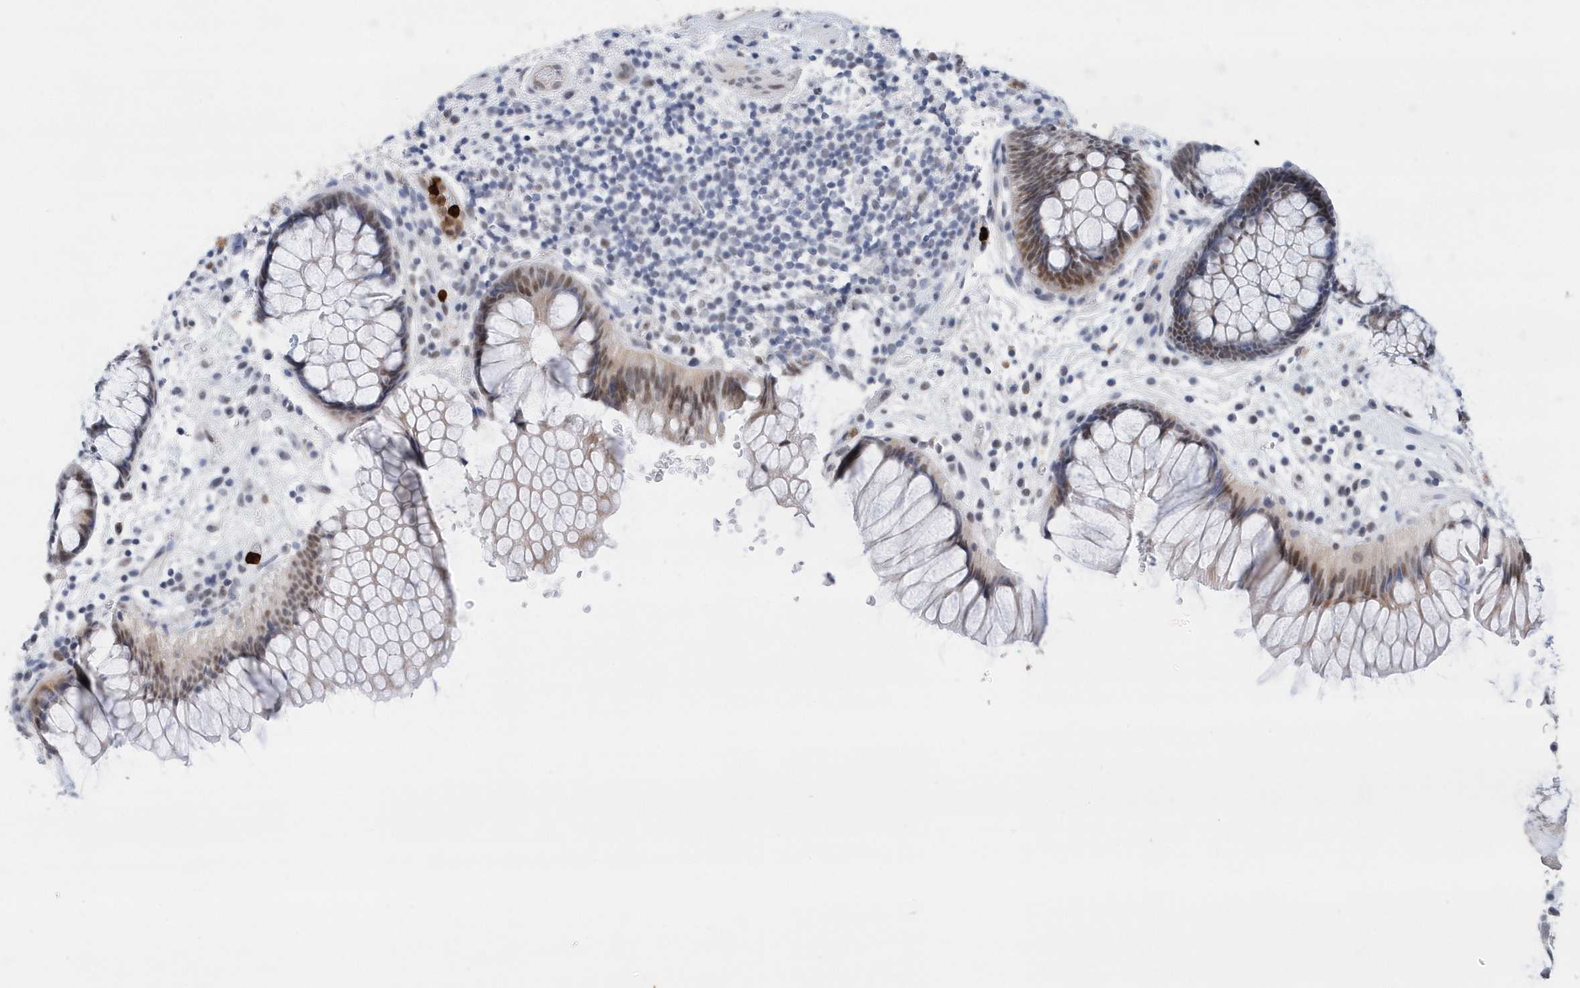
{"staining": {"intensity": "moderate", "quantity": "<25%", "location": "nuclear"}, "tissue": "rectum", "cell_type": "Glandular cells", "image_type": "normal", "snomed": [{"axis": "morphology", "description": "Normal tissue, NOS"}, {"axis": "topography", "description": "Rectum"}], "caption": "A brown stain labels moderate nuclear expression of a protein in glandular cells of normal human rectum. Immunohistochemistry stains the protein of interest in brown and the nuclei are stained blue.", "gene": "RPP30", "patient": {"sex": "male", "age": 51}}